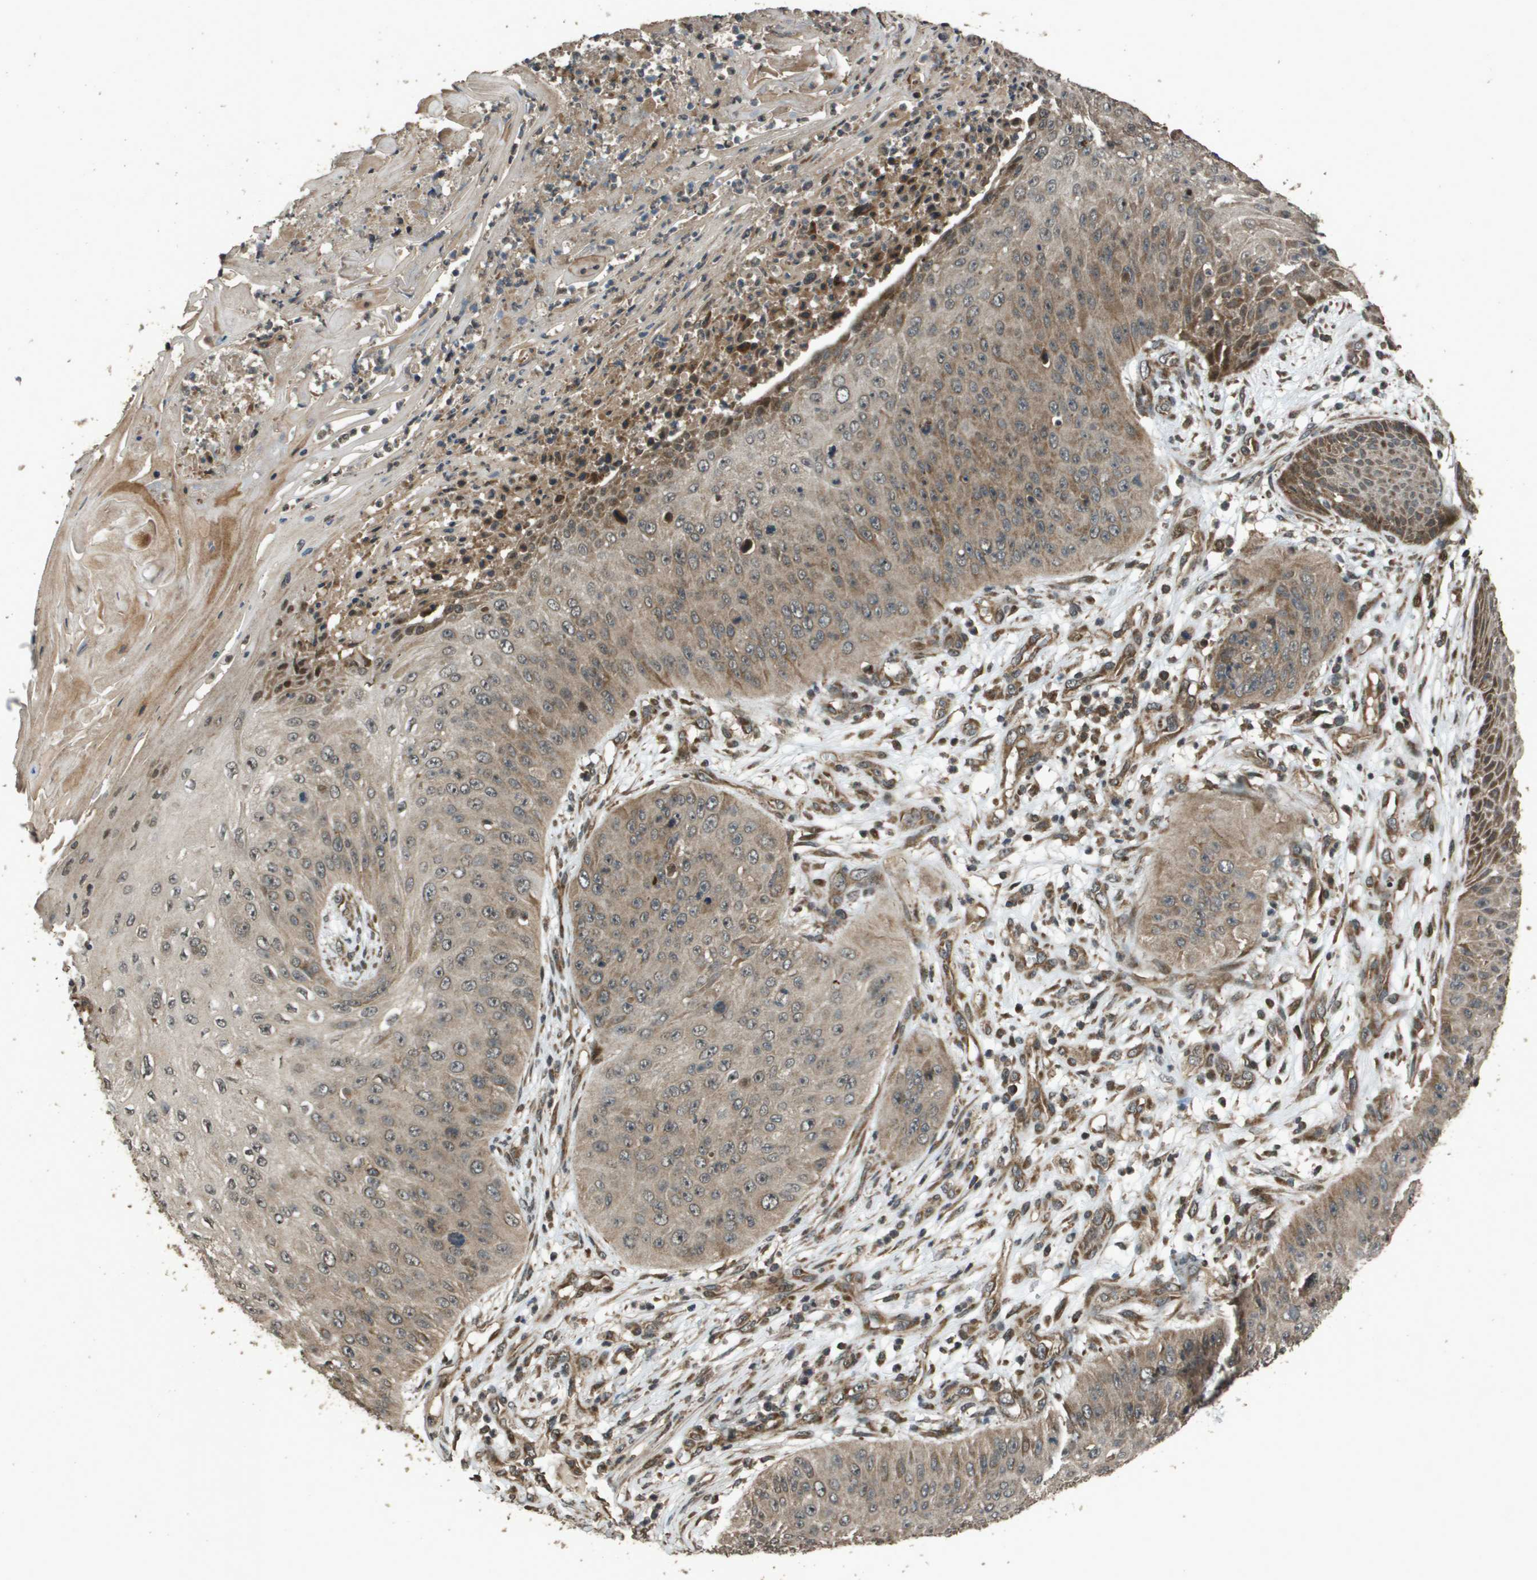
{"staining": {"intensity": "weak", "quantity": ">75%", "location": "cytoplasmic/membranous"}, "tissue": "skin cancer", "cell_type": "Tumor cells", "image_type": "cancer", "snomed": [{"axis": "morphology", "description": "Squamous cell carcinoma, NOS"}, {"axis": "topography", "description": "Skin"}], "caption": "This image reveals IHC staining of human skin cancer (squamous cell carcinoma), with low weak cytoplasmic/membranous positivity in about >75% of tumor cells.", "gene": "FIG4", "patient": {"sex": "female", "age": 80}}